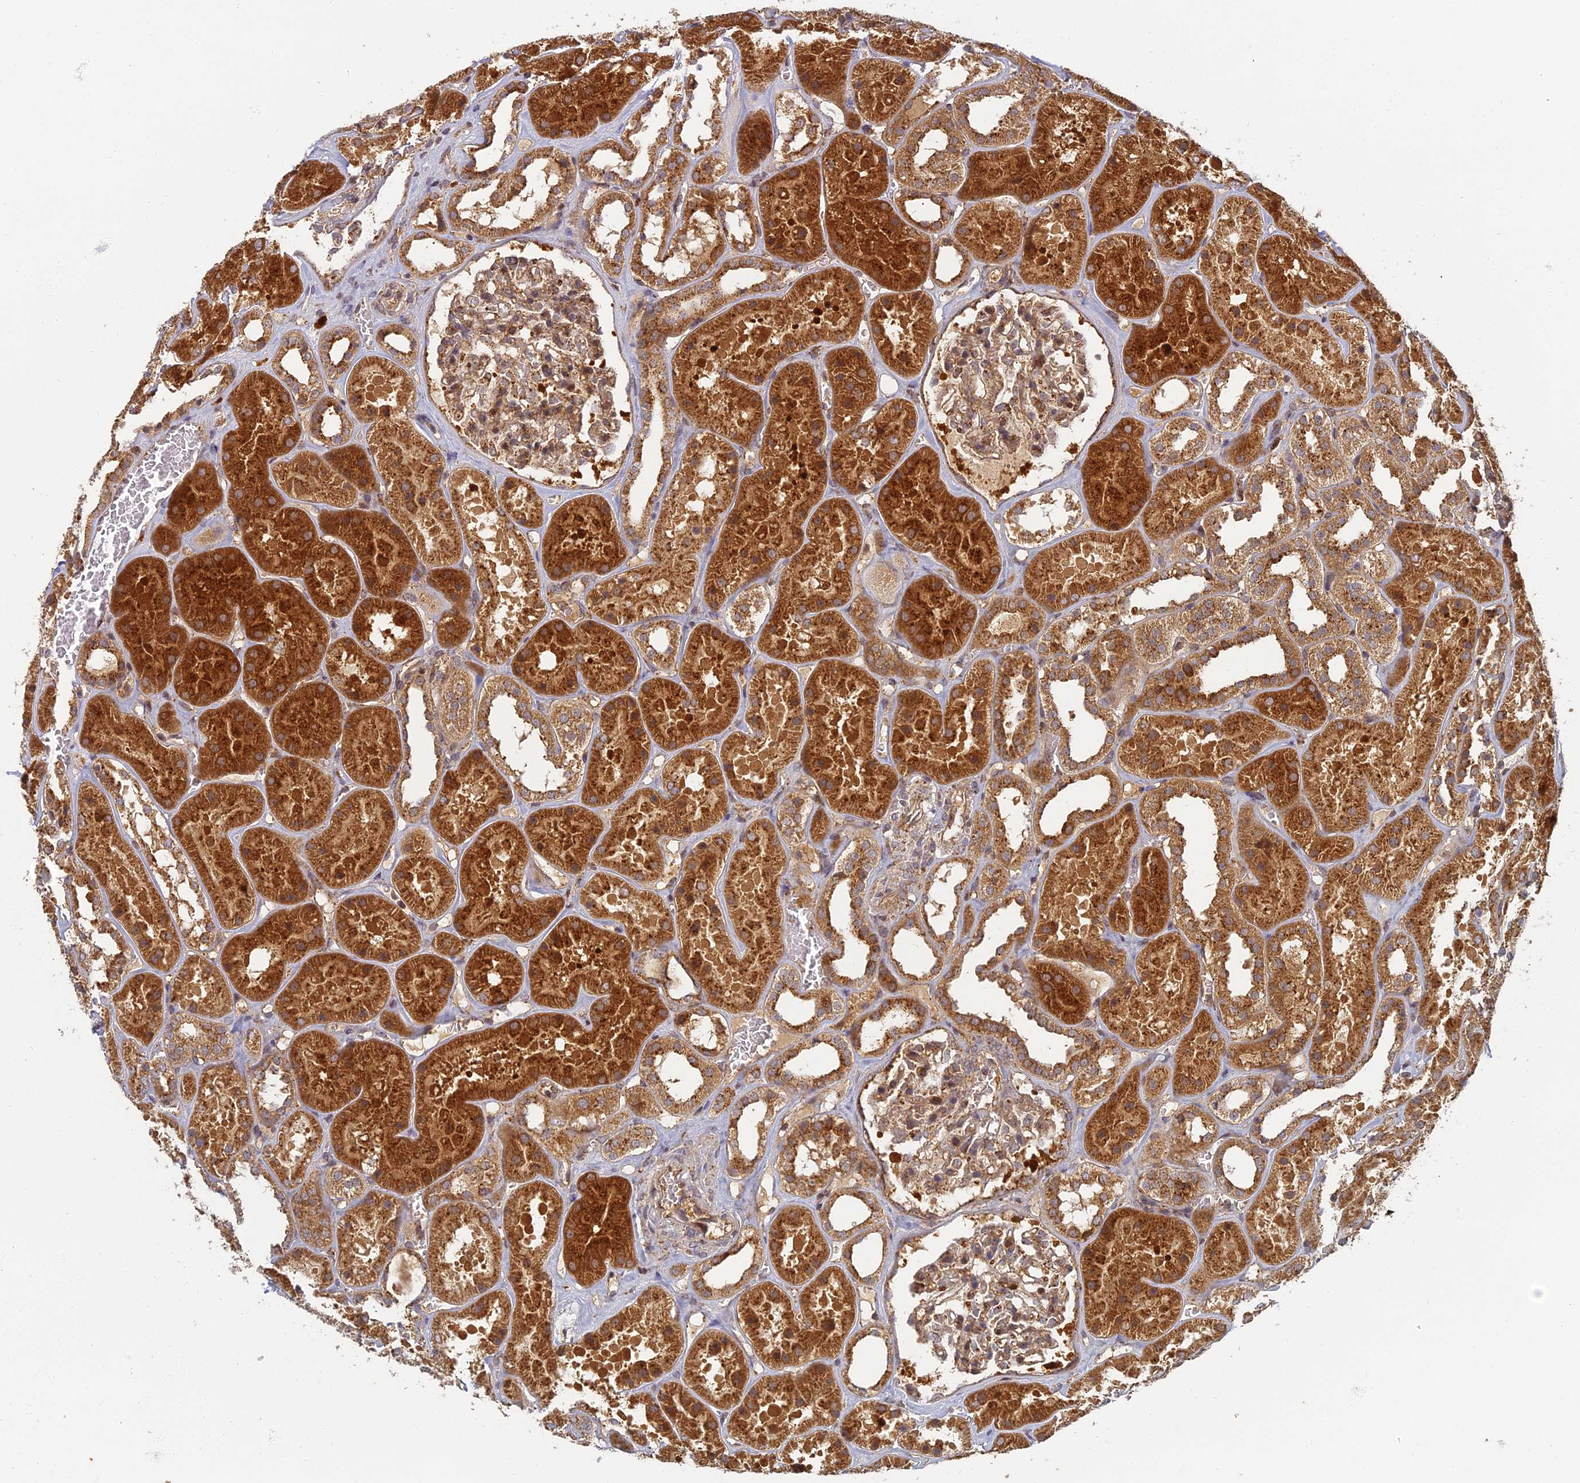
{"staining": {"intensity": "moderate", "quantity": ">75%", "location": "cytoplasmic/membranous"}, "tissue": "kidney", "cell_type": "Cells in glomeruli", "image_type": "normal", "snomed": [{"axis": "morphology", "description": "Normal tissue, NOS"}, {"axis": "topography", "description": "Kidney"}], "caption": "Kidney stained with DAB immunohistochemistry reveals medium levels of moderate cytoplasmic/membranous positivity in approximately >75% of cells in glomeruli.", "gene": "INO80D", "patient": {"sex": "female", "age": 41}}